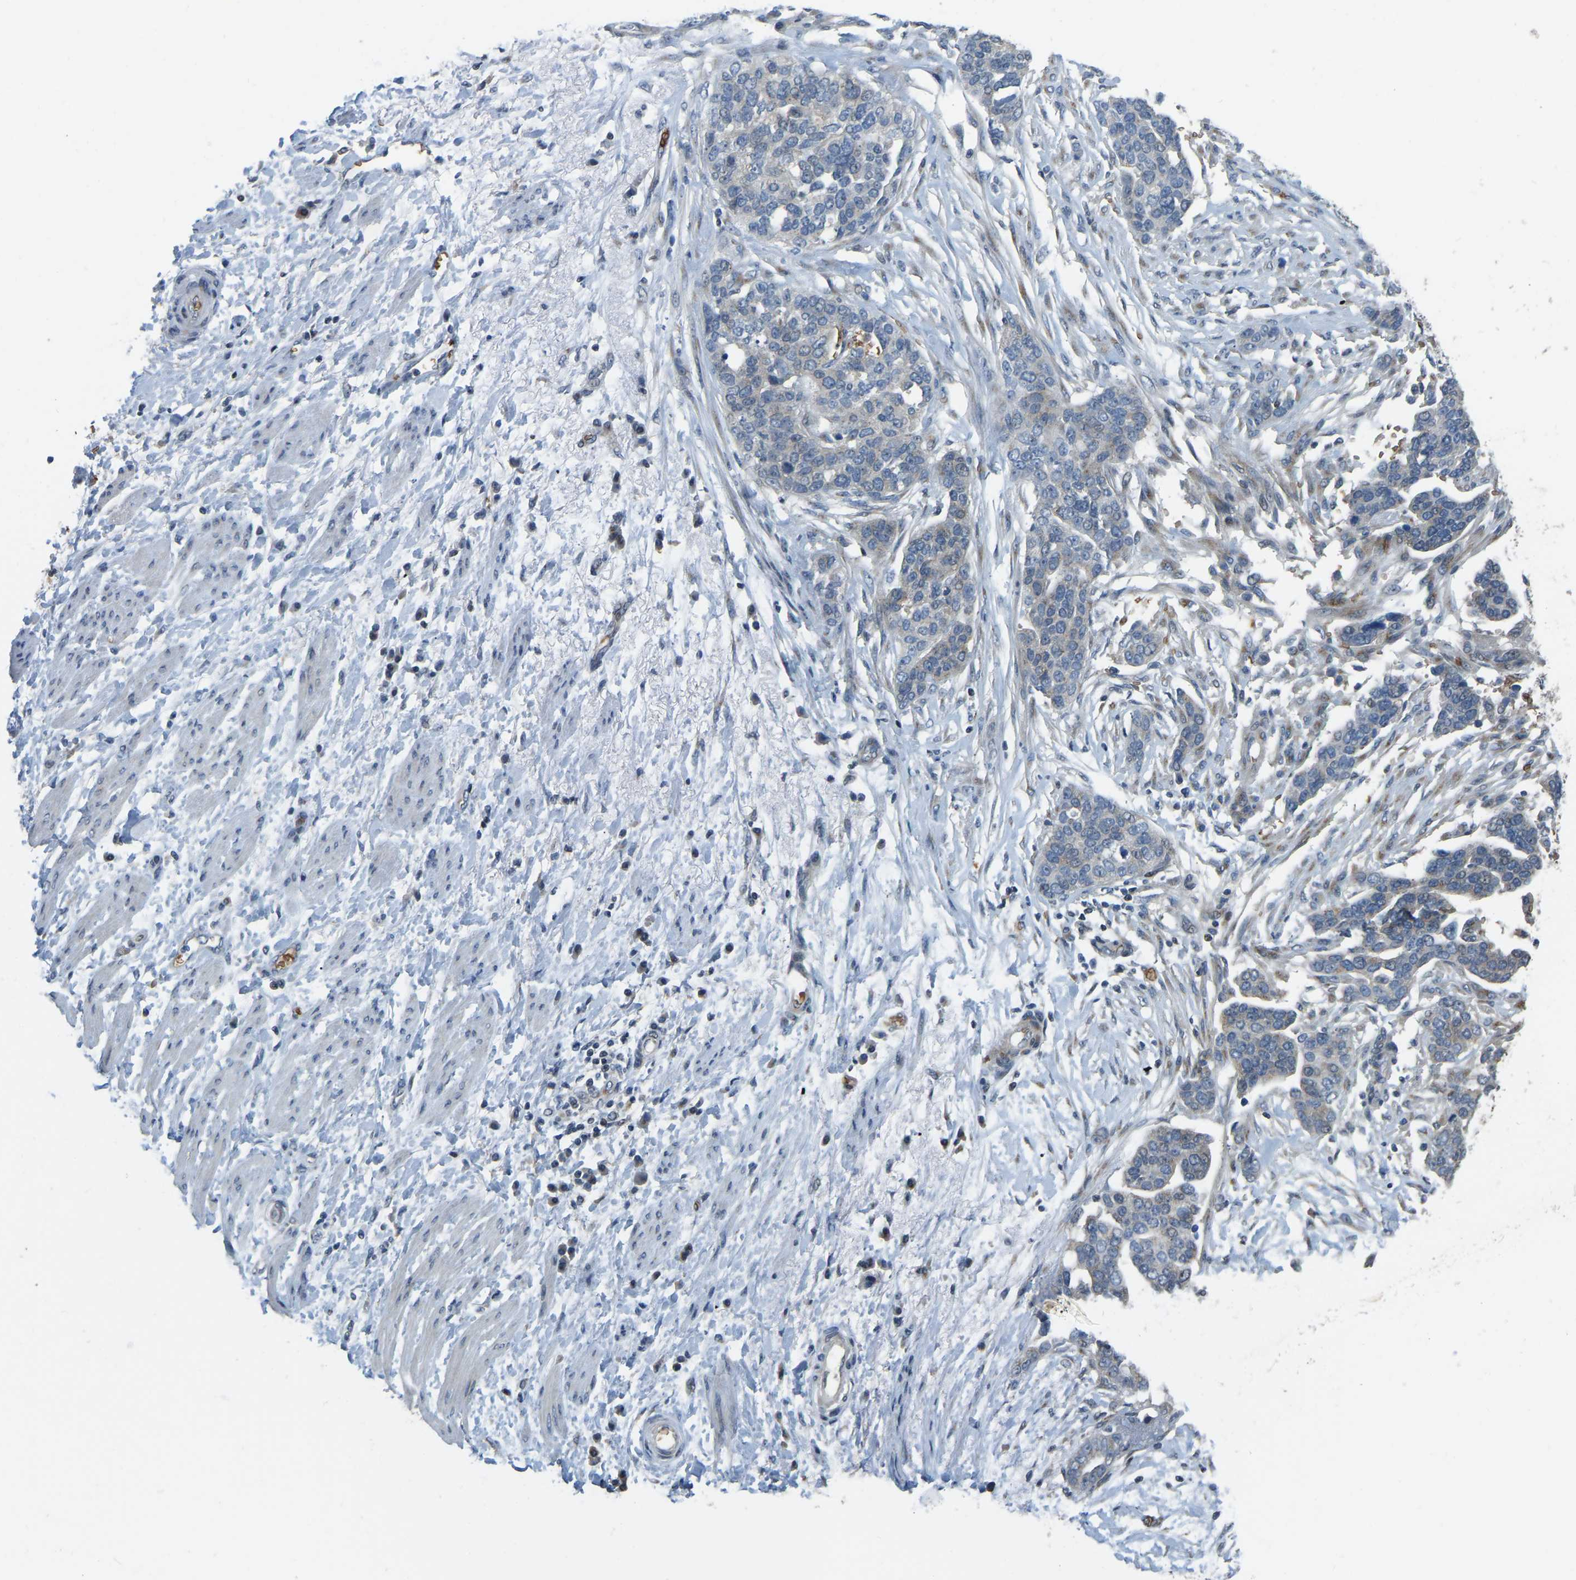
{"staining": {"intensity": "negative", "quantity": "none", "location": "none"}, "tissue": "ovarian cancer", "cell_type": "Tumor cells", "image_type": "cancer", "snomed": [{"axis": "morphology", "description": "Cystadenocarcinoma, serous, NOS"}, {"axis": "topography", "description": "Ovary"}], "caption": "Protein analysis of serous cystadenocarcinoma (ovarian) demonstrates no significant expression in tumor cells.", "gene": "CFAP298", "patient": {"sex": "female", "age": 44}}